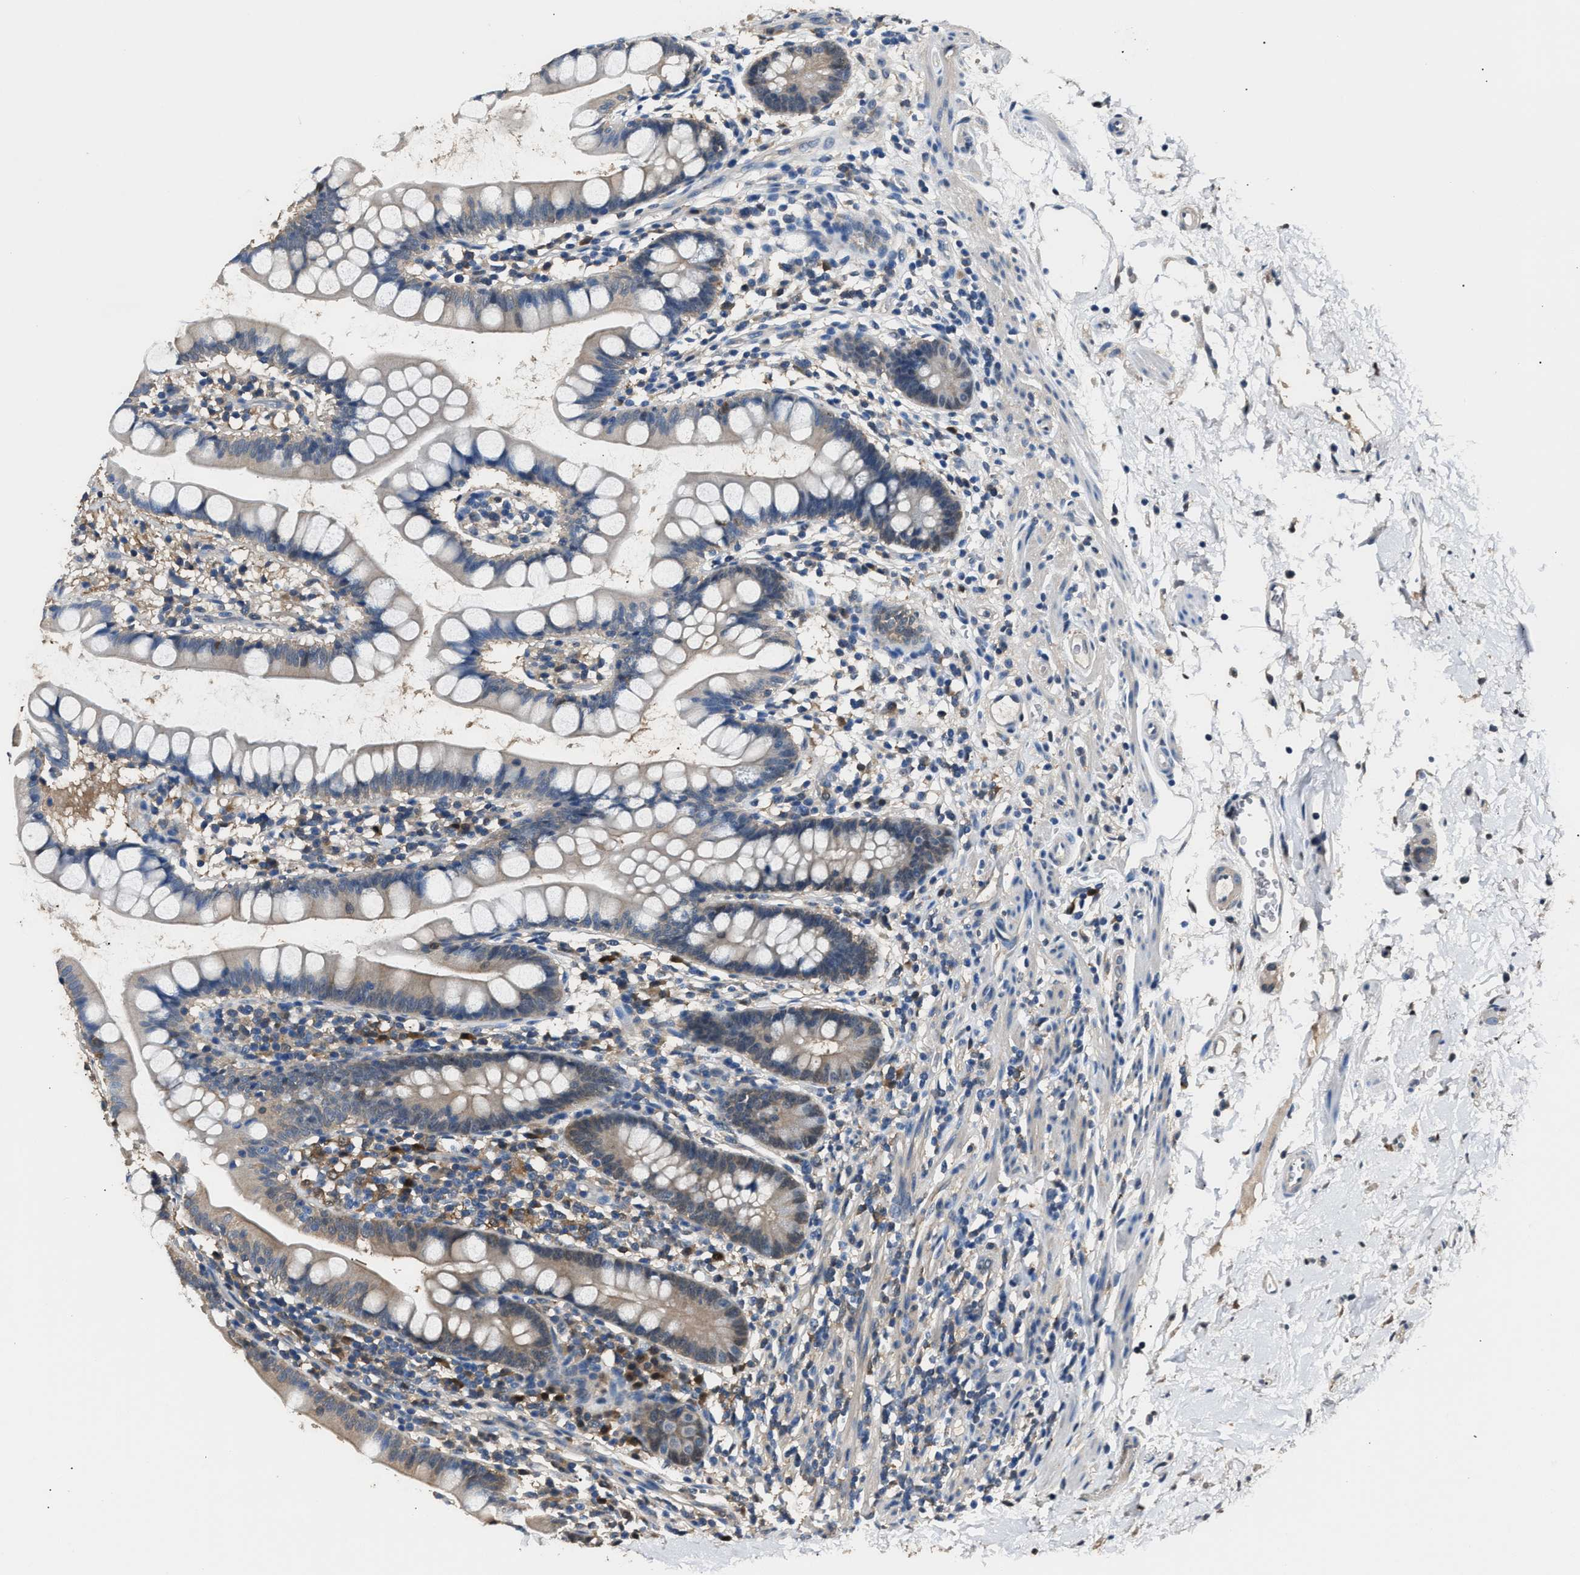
{"staining": {"intensity": "weak", "quantity": "<25%", "location": "cytoplasmic/membranous"}, "tissue": "small intestine", "cell_type": "Glandular cells", "image_type": "normal", "snomed": [{"axis": "morphology", "description": "Normal tissue, NOS"}, {"axis": "topography", "description": "Small intestine"}], "caption": "DAB immunohistochemical staining of benign human small intestine displays no significant positivity in glandular cells.", "gene": "GSTP1", "patient": {"sex": "female", "age": 84}}